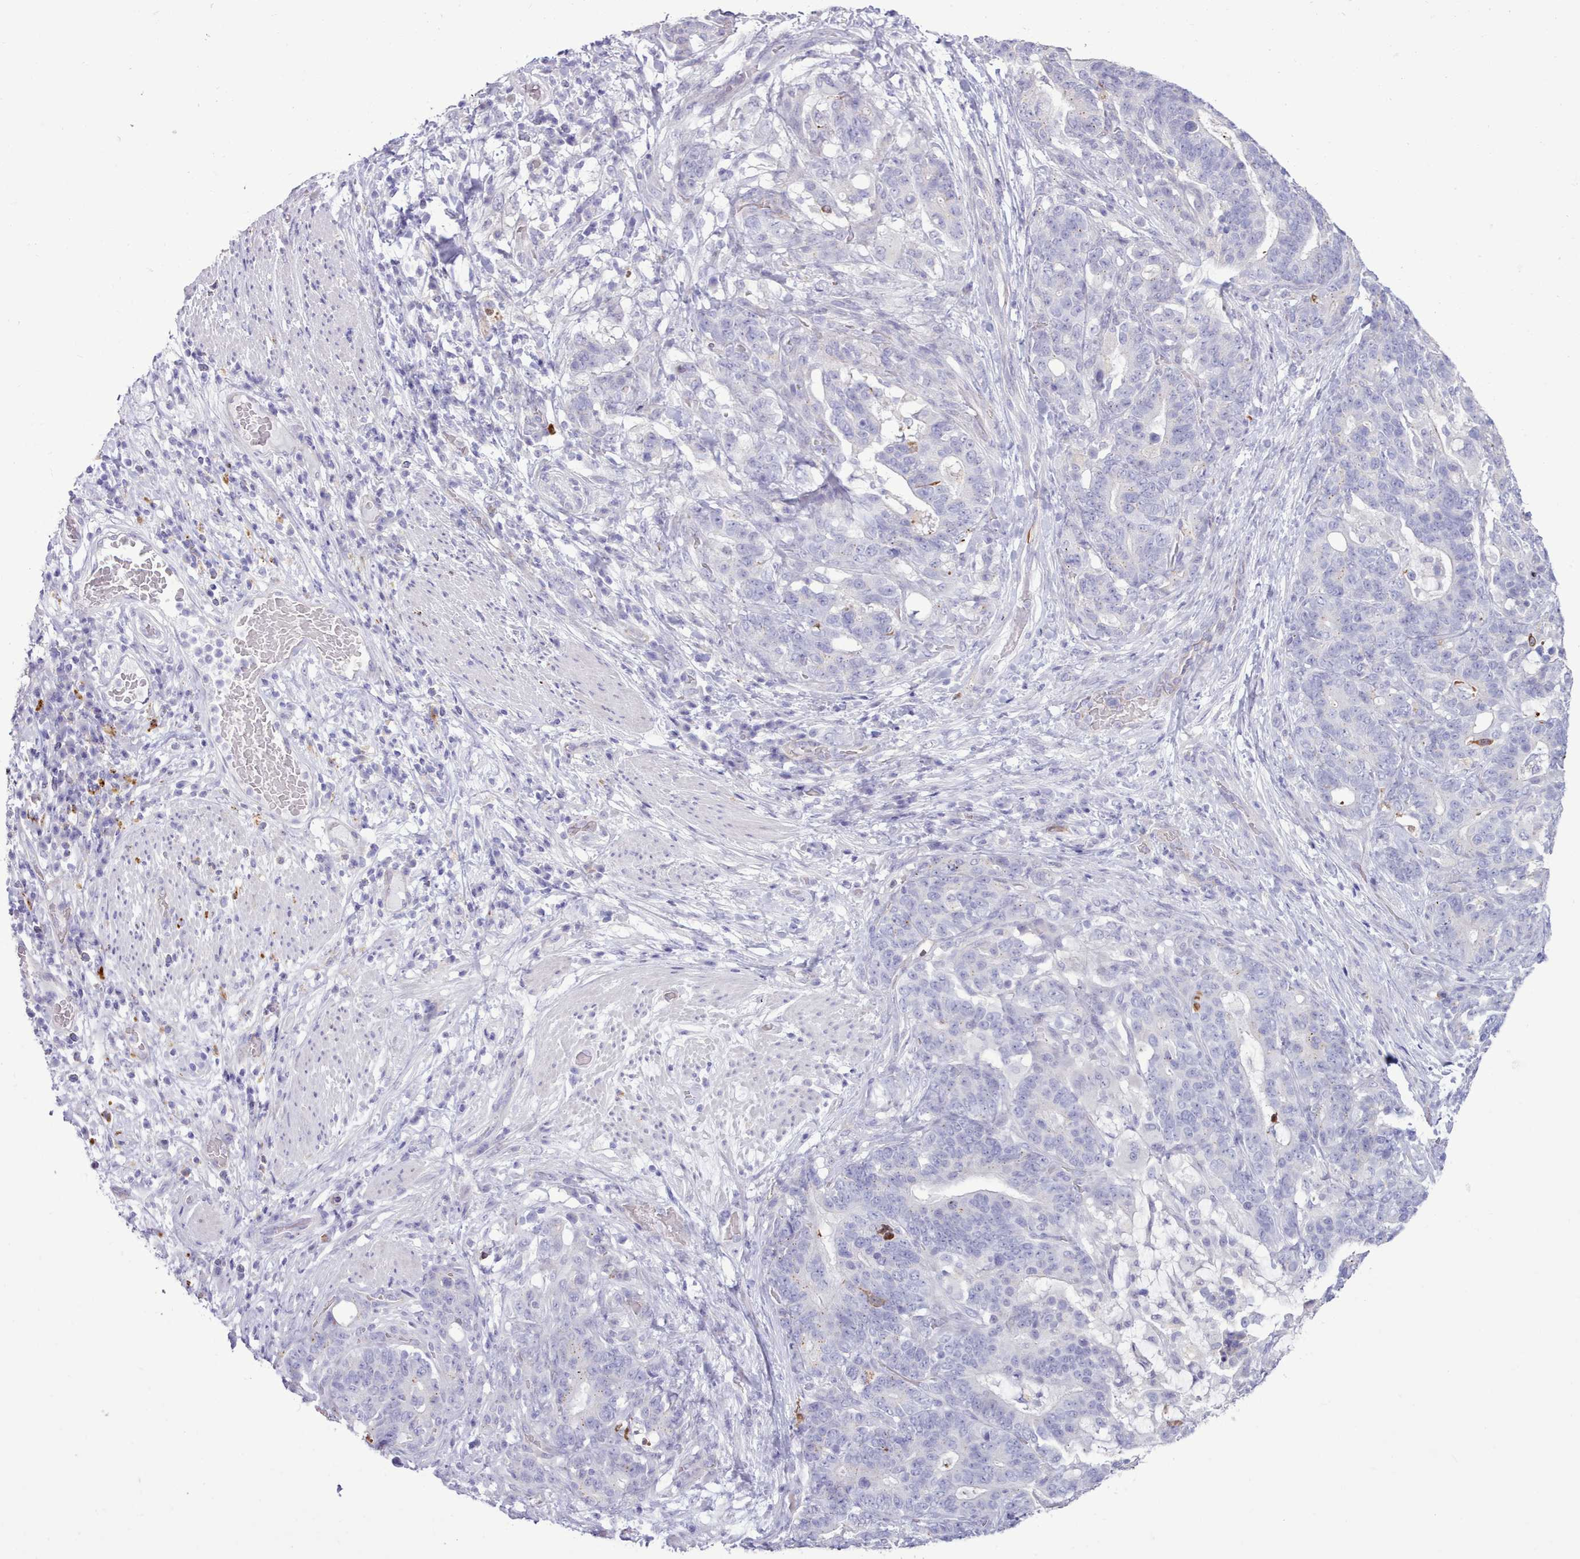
{"staining": {"intensity": "negative", "quantity": "none", "location": "none"}, "tissue": "stomach cancer", "cell_type": "Tumor cells", "image_type": "cancer", "snomed": [{"axis": "morphology", "description": "Normal tissue, NOS"}, {"axis": "morphology", "description": "Adenocarcinoma, NOS"}, {"axis": "topography", "description": "Stomach"}], "caption": "This is an IHC histopathology image of human adenocarcinoma (stomach). There is no positivity in tumor cells.", "gene": "SRD5A1", "patient": {"sex": "female", "age": 64}}